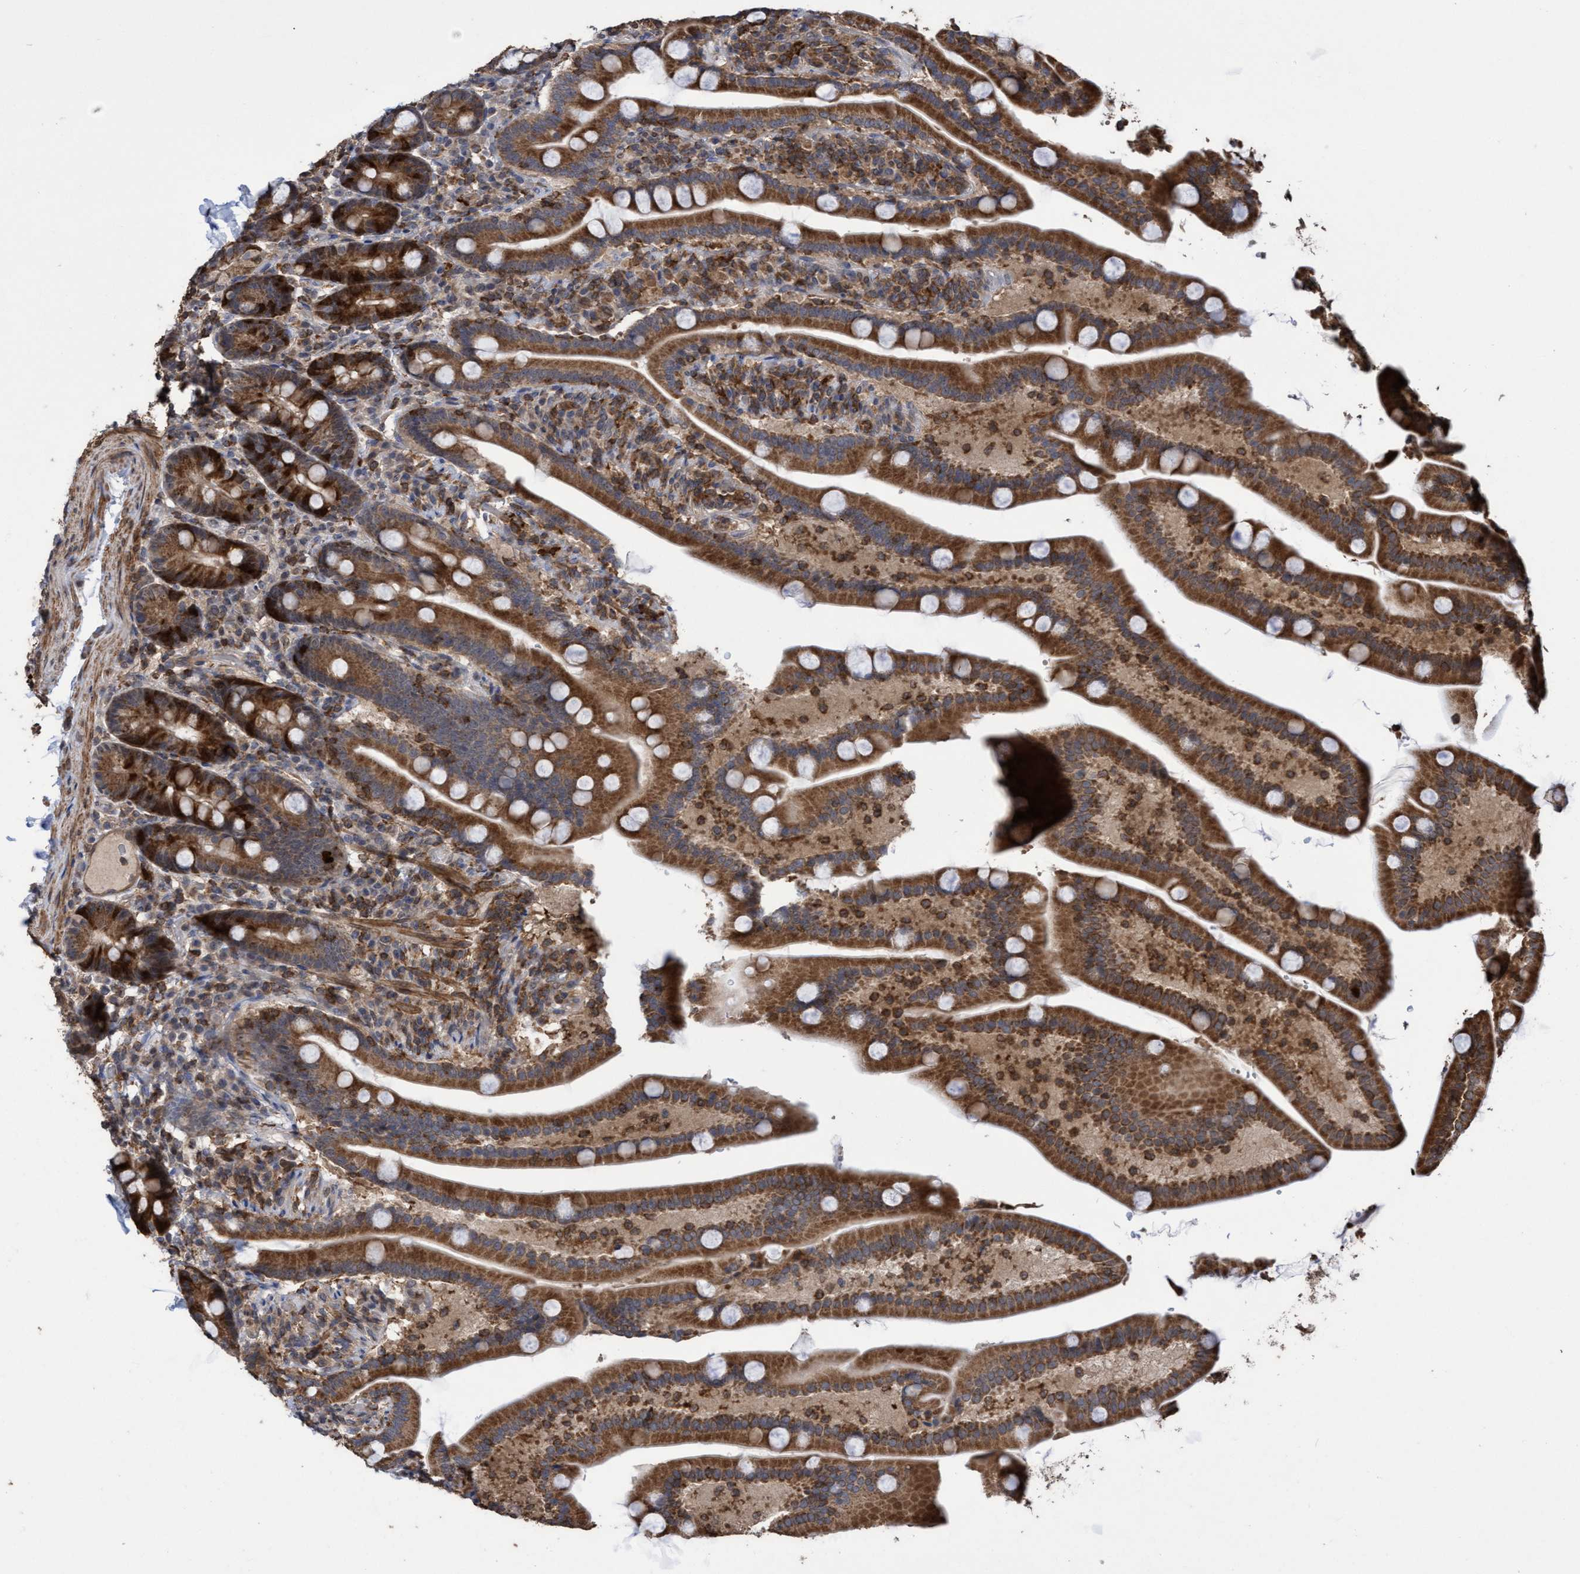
{"staining": {"intensity": "strong", "quantity": ">75%", "location": "cytoplasmic/membranous"}, "tissue": "duodenum", "cell_type": "Glandular cells", "image_type": "normal", "snomed": [{"axis": "morphology", "description": "Normal tissue, NOS"}, {"axis": "topography", "description": "Duodenum"}], "caption": "IHC (DAB (3,3'-diaminobenzidine)) staining of benign human duodenum demonstrates strong cytoplasmic/membranous protein positivity in about >75% of glandular cells.", "gene": "SLBP", "patient": {"sex": "male", "age": 54}}